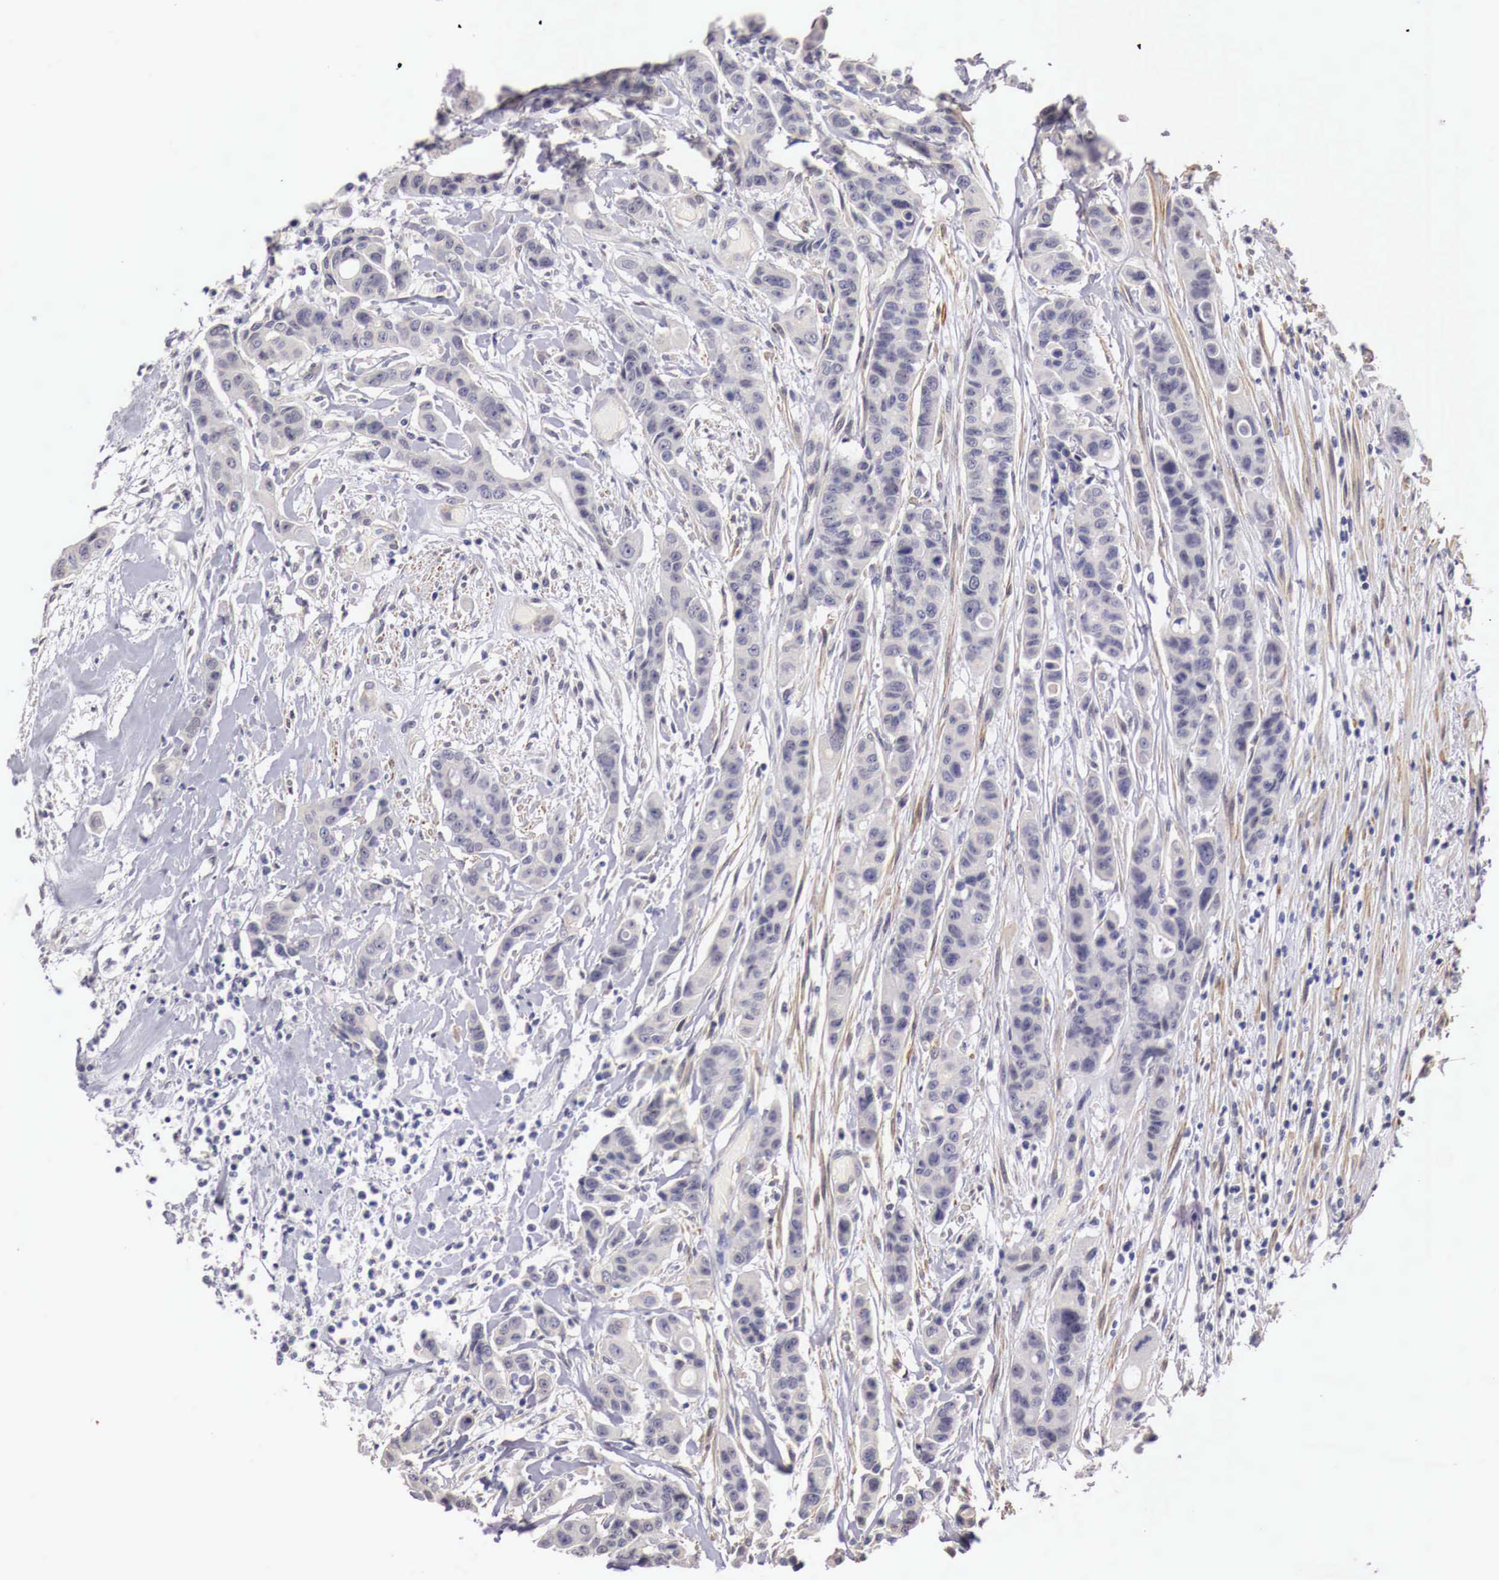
{"staining": {"intensity": "negative", "quantity": "none", "location": "none"}, "tissue": "colorectal cancer", "cell_type": "Tumor cells", "image_type": "cancer", "snomed": [{"axis": "morphology", "description": "Adenocarcinoma, NOS"}, {"axis": "topography", "description": "Colon"}], "caption": "Tumor cells show no significant protein expression in adenocarcinoma (colorectal).", "gene": "ENOX2", "patient": {"sex": "female", "age": 70}}